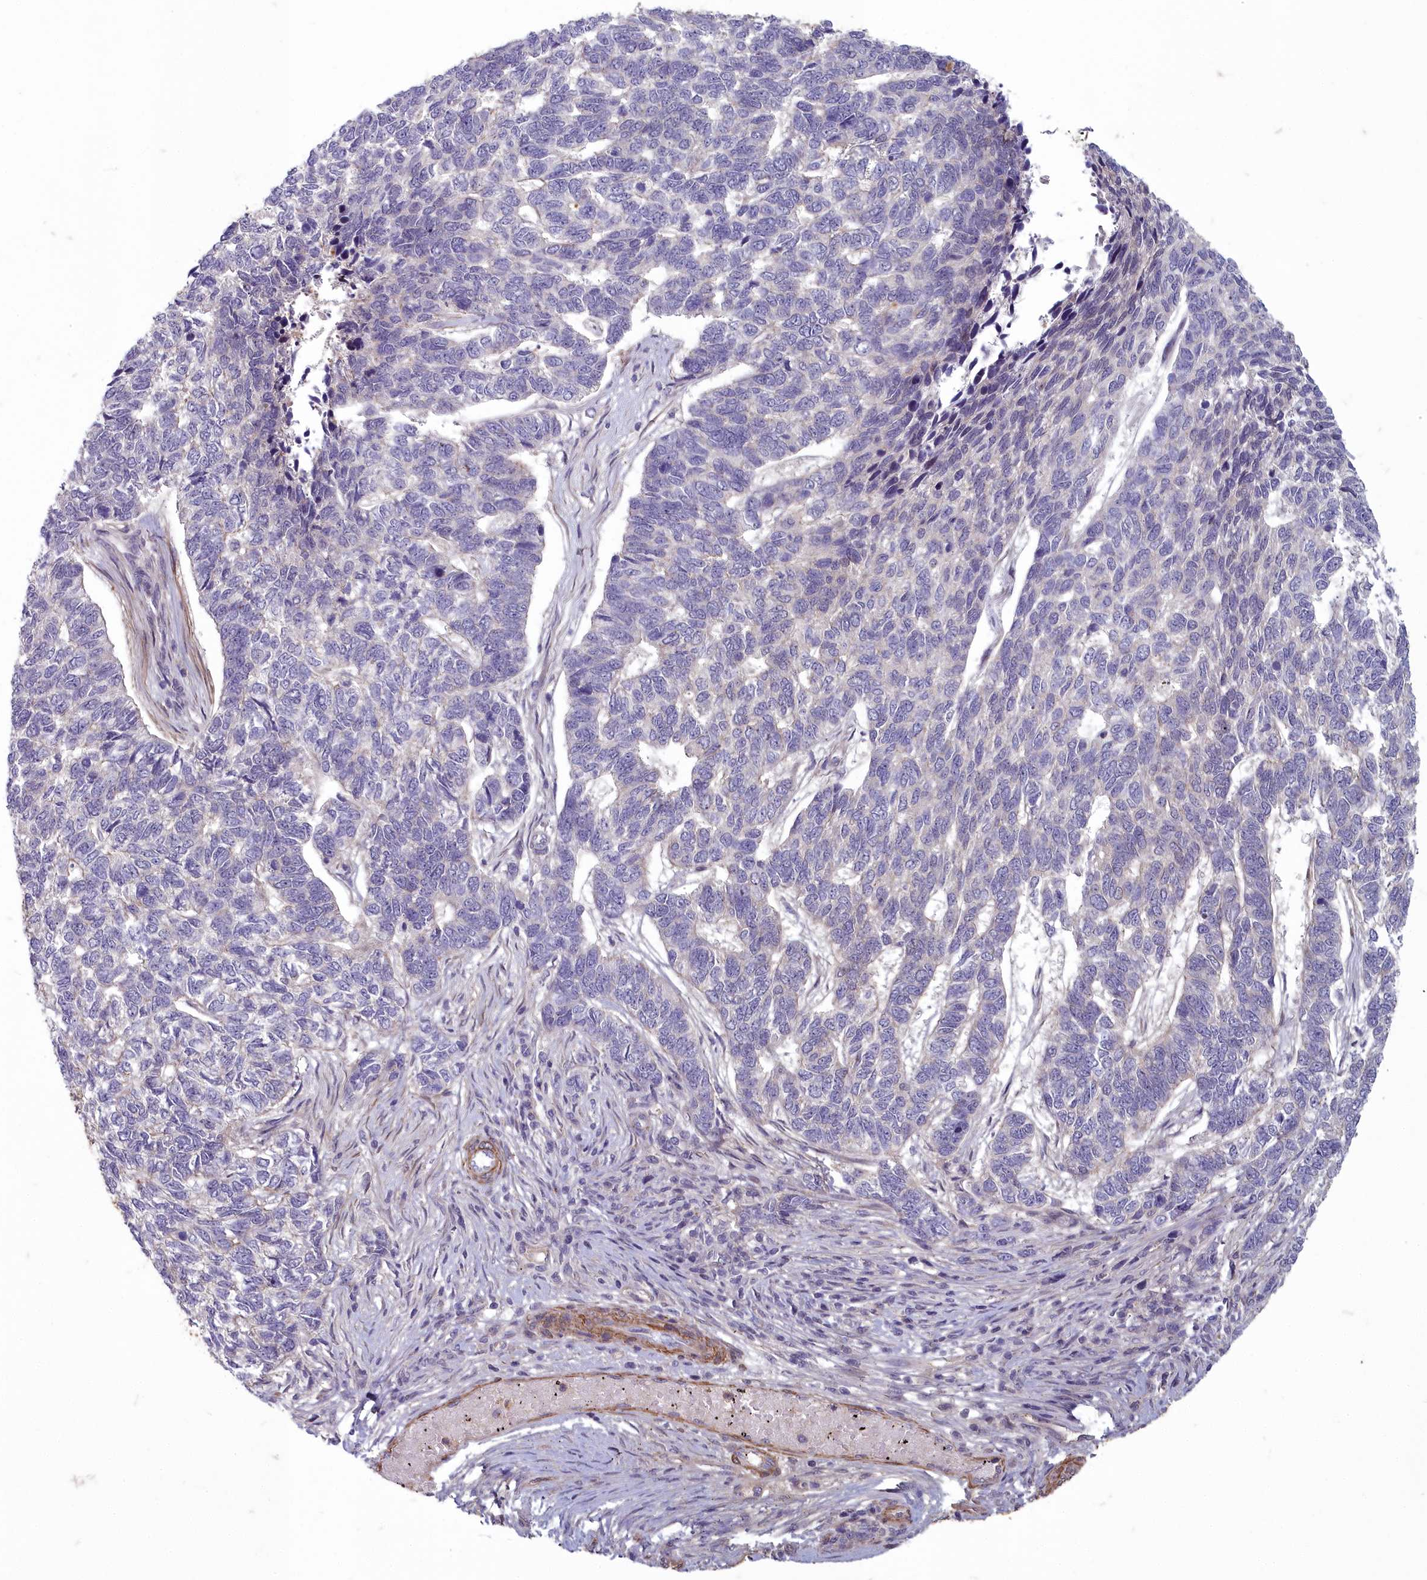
{"staining": {"intensity": "negative", "quantity": "none", "location": "none"}, "tissue": "skin cancer", "cell_type": "Tumor cells", "image_type": "cancer", "snomed": [{"axis": "morphology", "description": "Basal cell carcinoma"}, {"axis": "topography", "description": "Skin"}], "caption": "A micrograph of human skin basal cell carcinoma is negative for staining in tumor cells.", "gene": "ZNF626", "patient": {"sex": "female", "age": 65}}